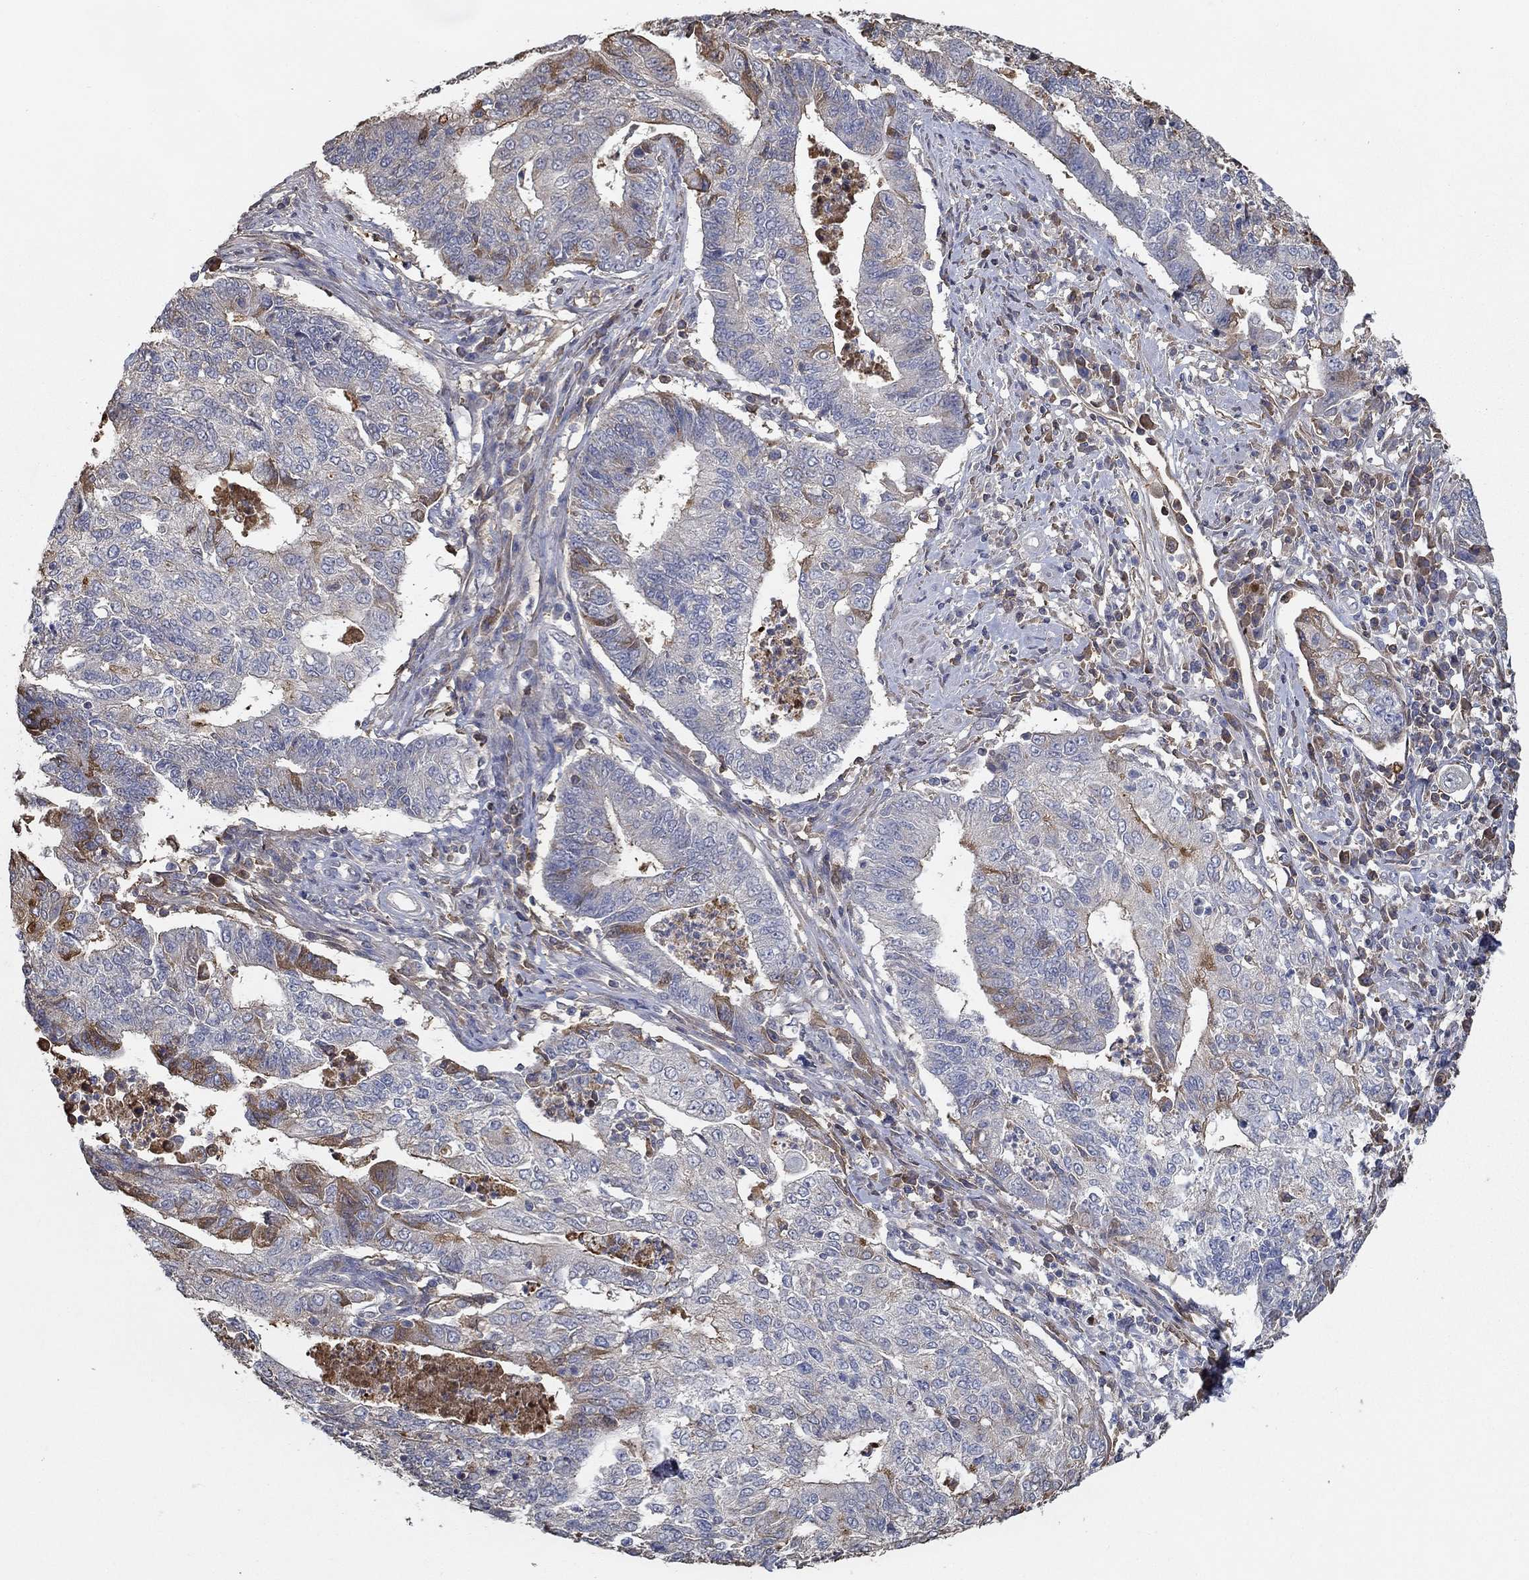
{"staining": {"intensity": "strong", "quantity": "<25%", "location": "cytoplasmic/membranous"}, "tissue": "endometrial cancer", "cell_type": "Tumor cells", "image_type": "cancer", "snomed": [{"axis": "morphology", "description": "Adenocarcinoma, NOS"}, {"axis": "topography", "description": "Uterus"}, {"axis": "topography", "description": "Endometrium"}], "caption": "An immunohistochemistry image of neoplastic tissue is shown. Protein staining in brown shows strong cytoplasmic/membranous positivity in endometrial cancer within tumor cells.", "gene": "IL10", "patient": {"sex": "female", "age": 54}}